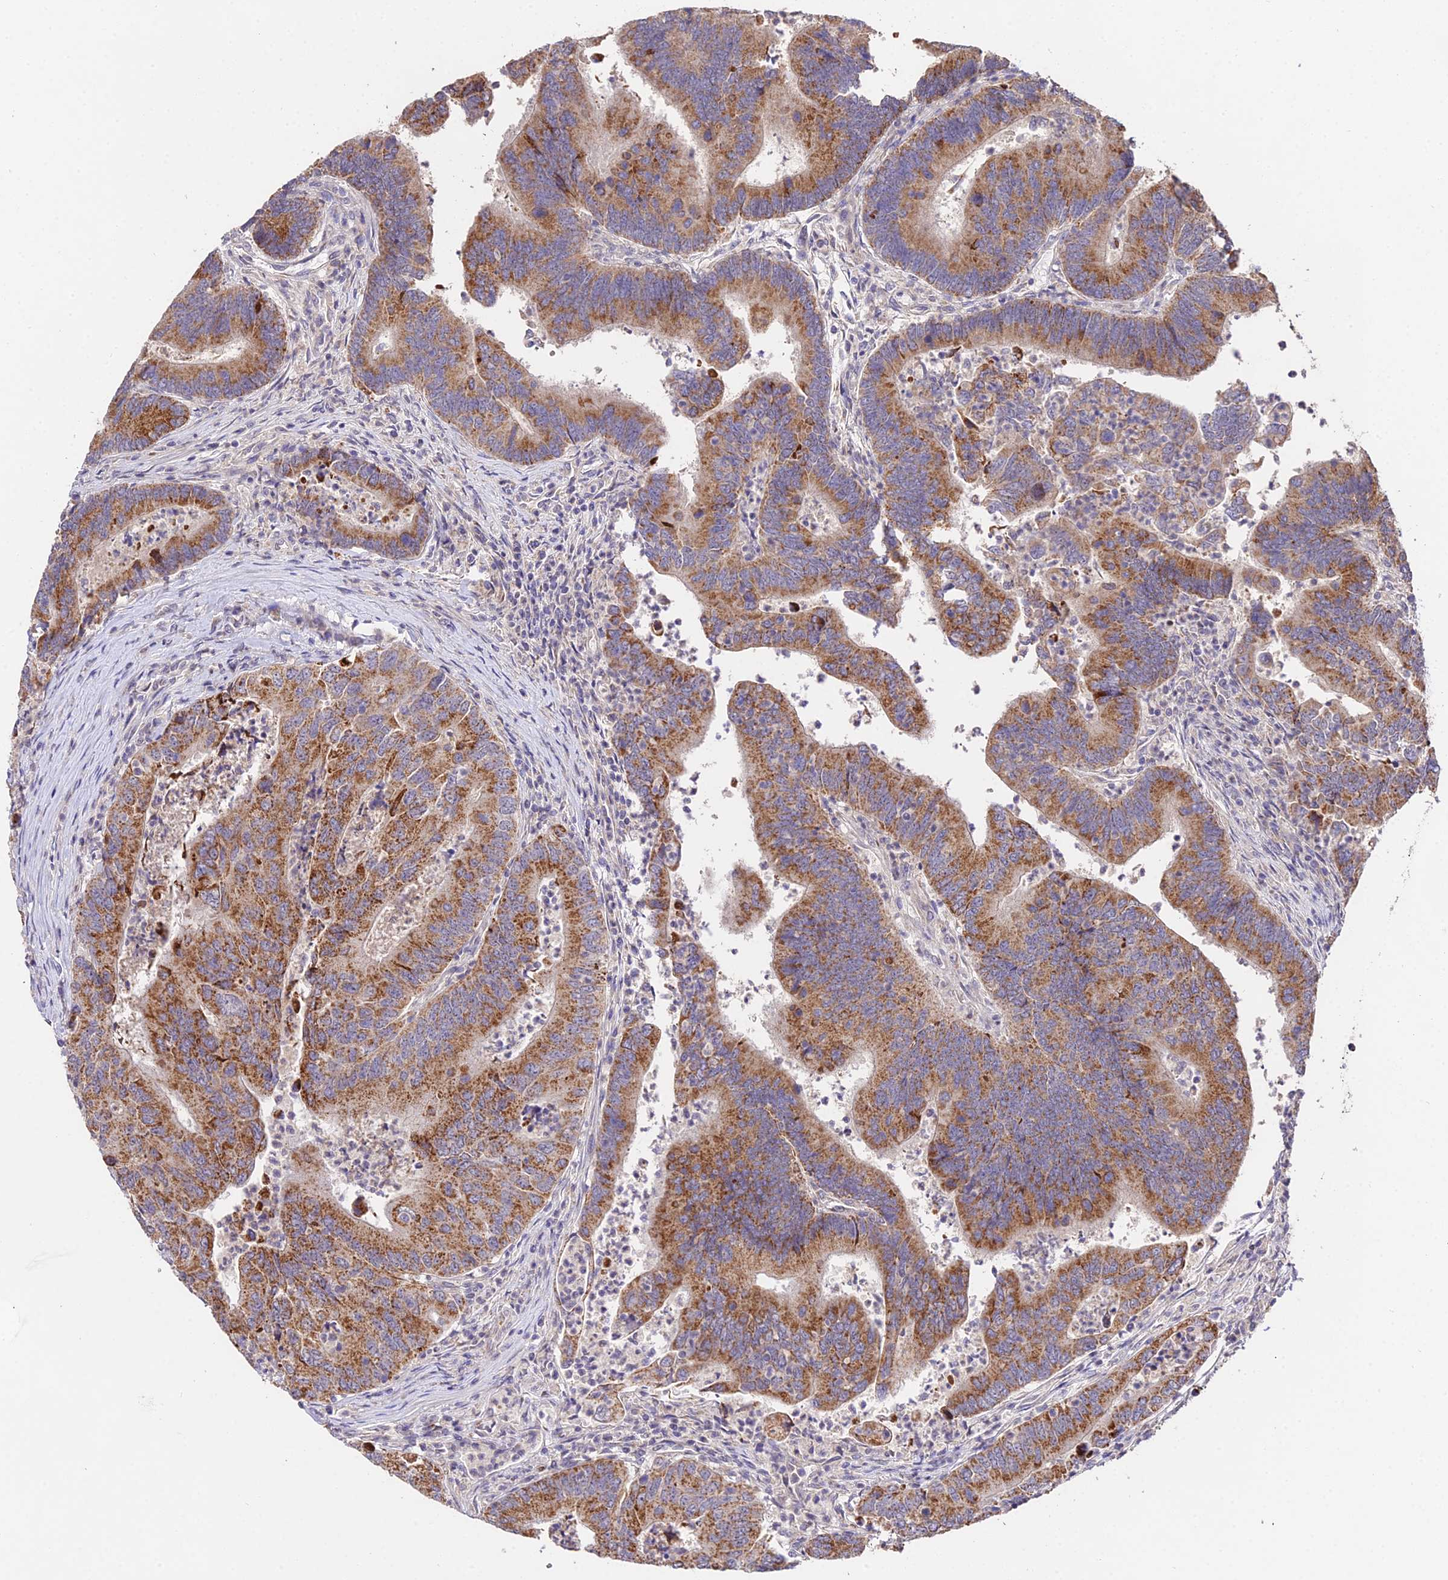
{"staining": {"intensity": "moderate", "quantity": ">75%", "location": "cytoplasmic/membranous"}, "tissue": "colorectal cancer", "cell_type": "Tumor cells", "image_type": "cancer", "snomed": [{"axis": "morphology", "description": "Adenocarcinoma, NOS"}, {"axis": "topography", "description": "Colon"}], "caption": "Colorectal cancer stained for a protein demonstrates moderate cytoplasmic/membranous positivity in tumor cells. Immunohistochemistry stains the protein of interest in brown and the nuclei are stained blue.", "gene": "WDR5B", "patient": {"sex": "female", "age": 67}}